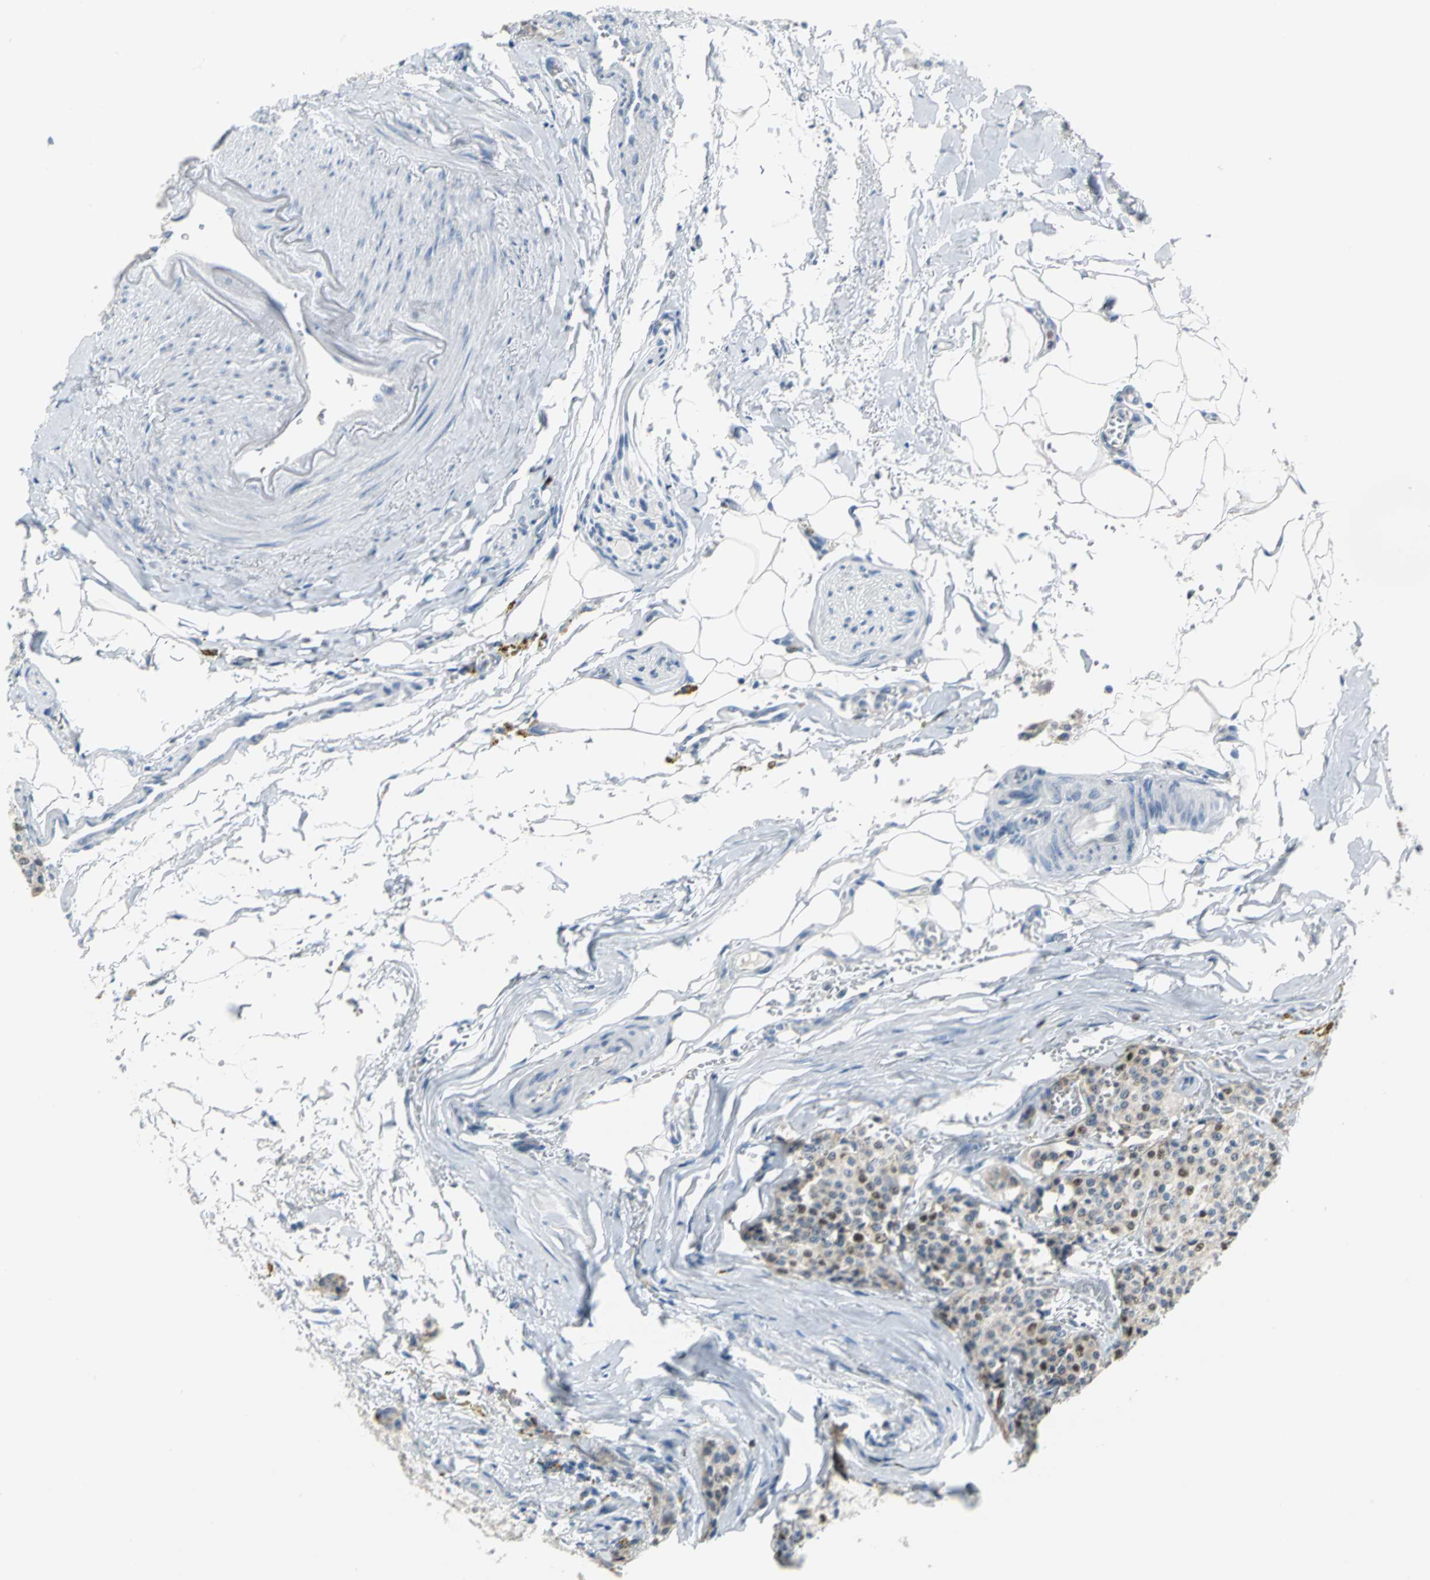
{"staining": {"intensity": "moderate", "quantity": "25%-75%", "location": "cytoplasmic/membranous,nuclear"}, "tissue": "carcinoid", "cell_type": "Tumor cells", "image_type": "cancer", "snomed": [{"axis": "morphology", "description": "Carcinoid, malignant, NOS"}, {"axis": "topography", "description": "Colon"}], "caption": "Human carcinoid (malignant) stained for a protein (brown) displays moderate cytoplasmic/membranous and nuclear positive staining in approximately 25%-75% of tumor cells.", "gene": "MCM4", "patient": {"sex": "female", "age": 61}}